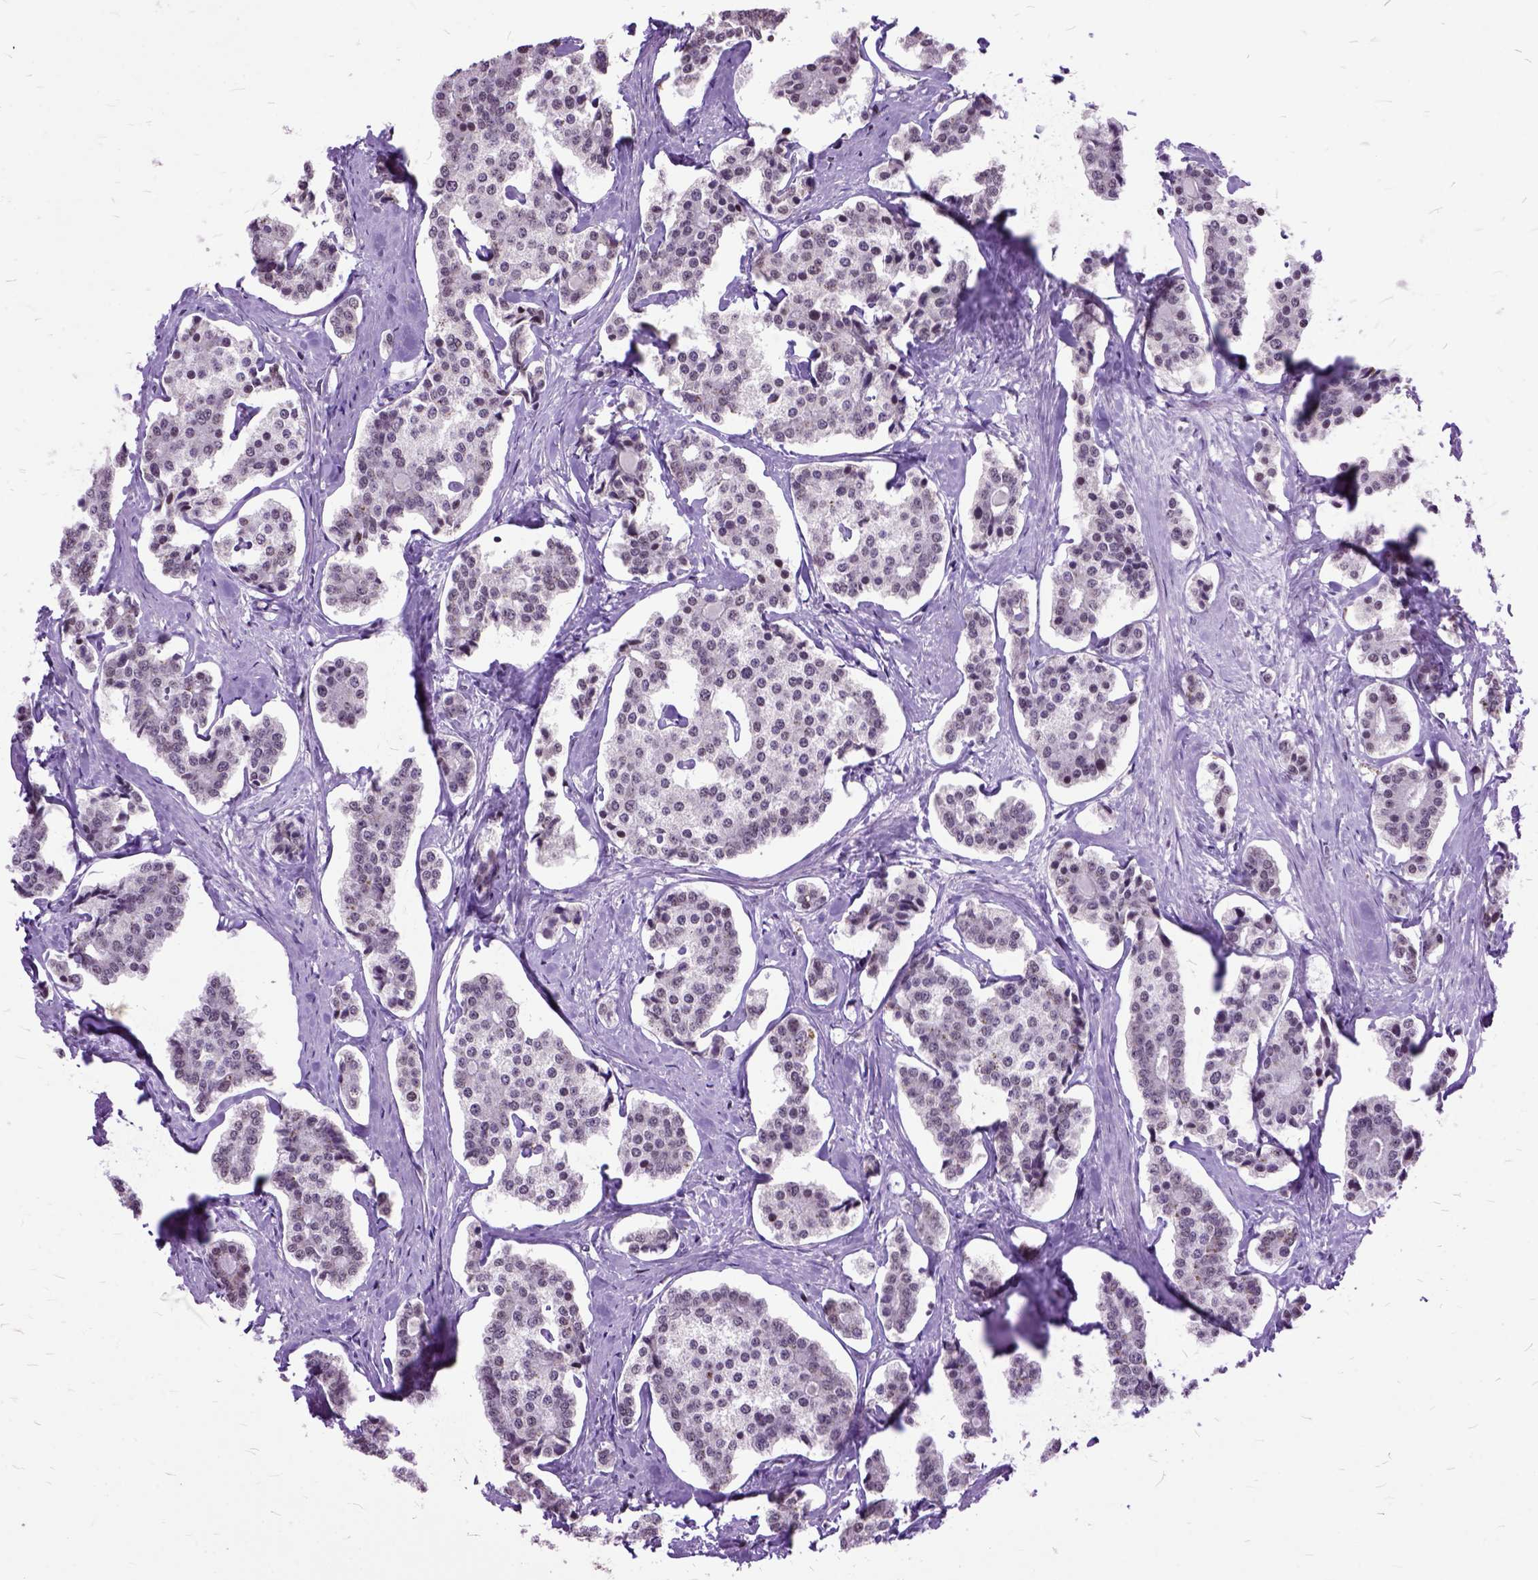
{"staining": {"intensity": "weak", "quantity": "<25%", "location": "nuclear"}, "tissue": "carcinoid", "cell_type": "Tumor cells", "image_type": "cancer", "snomed": [{"axis": "morphology", "description": "Carcinoid, malignant, NOS"}, {"axis": "topography", "description": "Small intestine"}], "caption": "IHC micrograph of neoplastic tissue: human carcinoid (malignant) stained with DAB exhibits no significant protein expression in tumor cells.", "gene": "ORC5", "patient": {"sex": "female", "age": 65}}